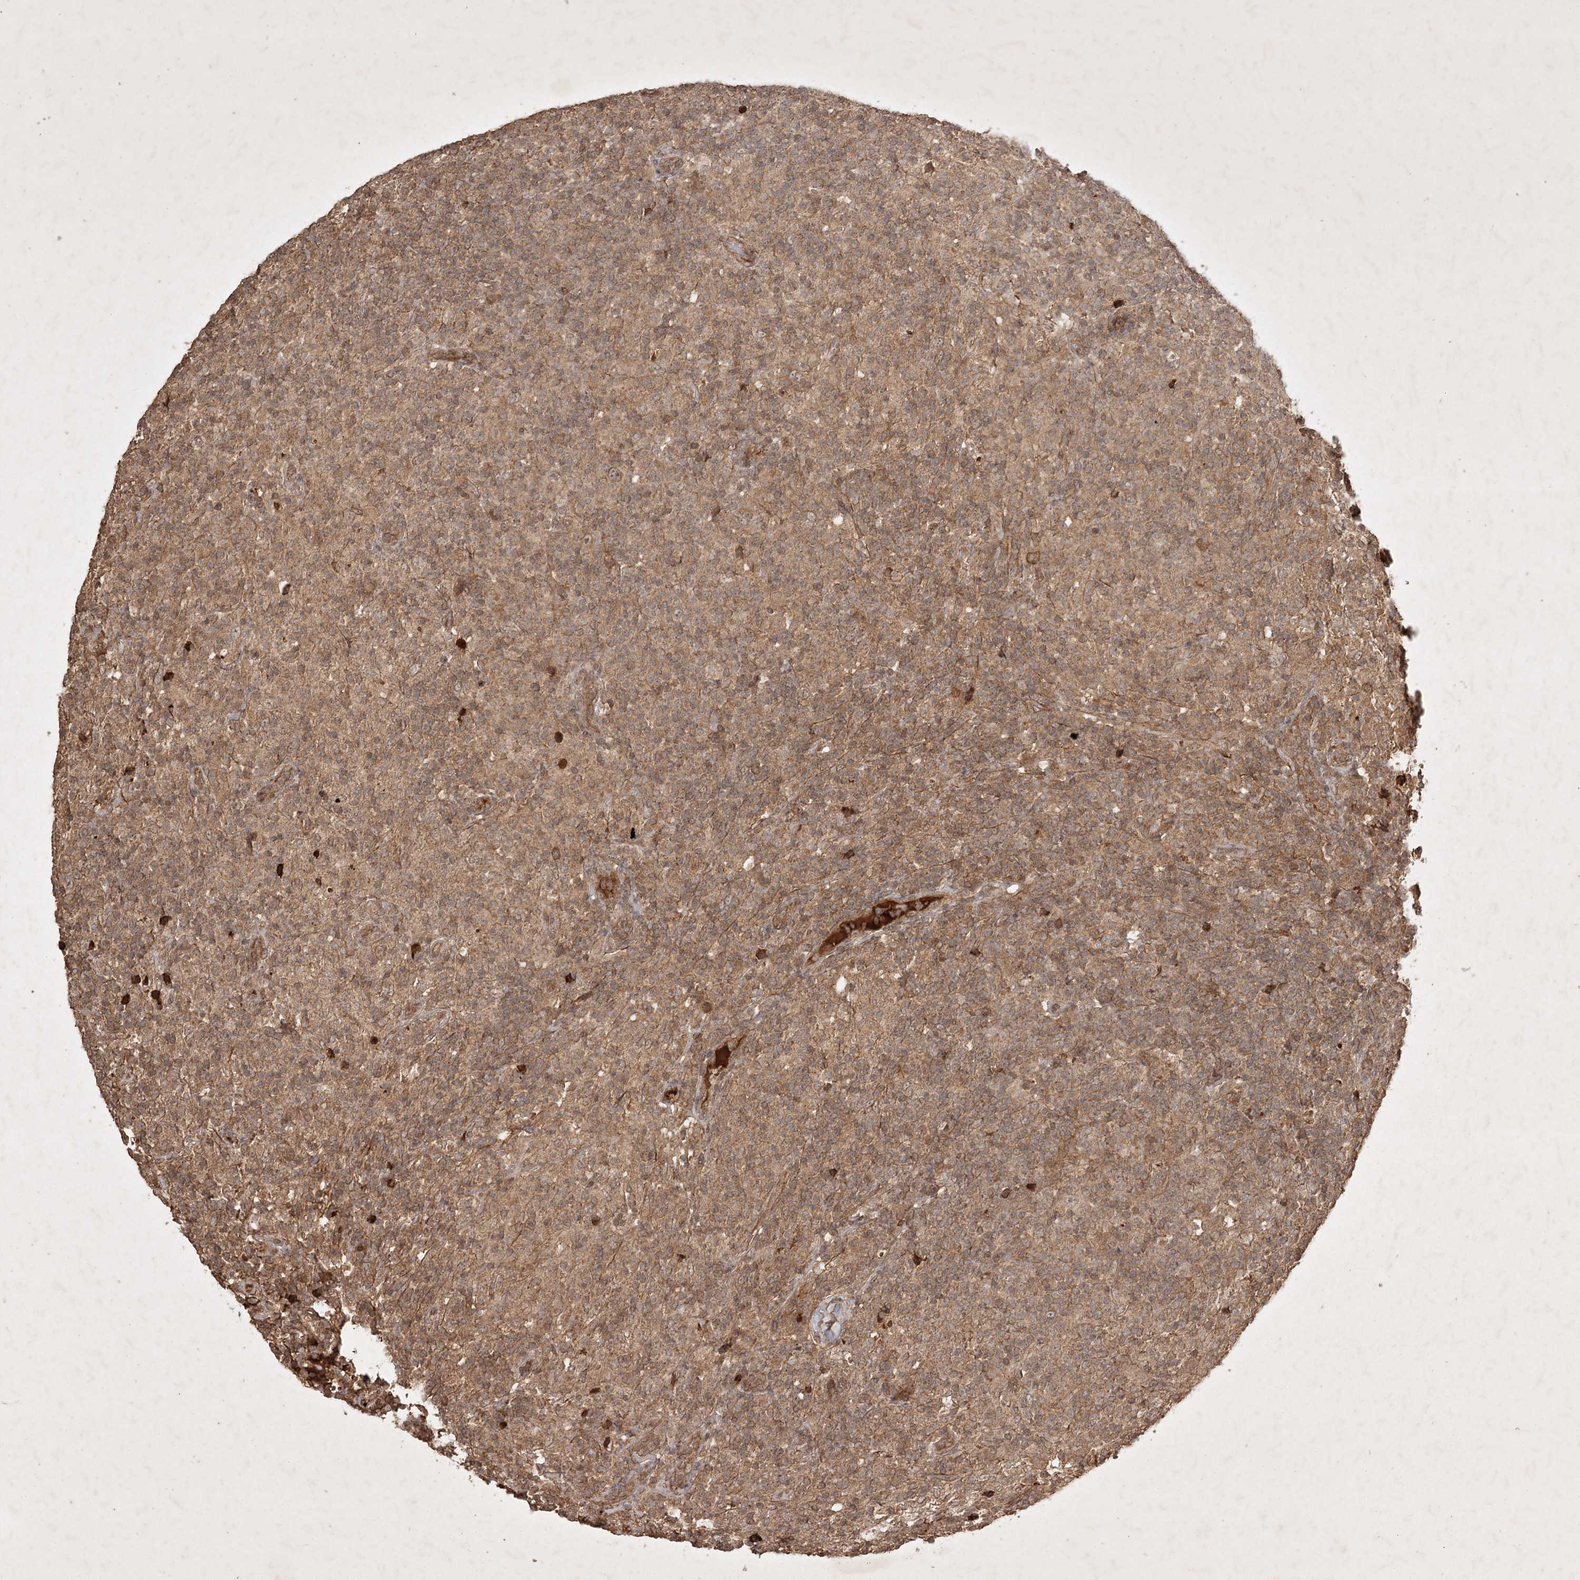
{"staining": {"intensity": "moderate", "quantity": ">75%", "location": "cytoplasmic/membranous"}, "tissue": "lymphoma", "cell_type": "Tumor cells", "image_type": "cancer", "snomed": [{"axis": "morphology", "description": "Hodgkin's disease, NOS"}, {"axis": "topography", "description": "Lymph node"}], "caption": "IHC micrograph of human Hodgkin's disease stained for a protein (brown), which reveals medium levels of moderate cytoplasmic/membranous positivity in approximately >75% of tumor cells.", "gene": "ARL13A", "patient": {"sex": "male", "age": 70}}